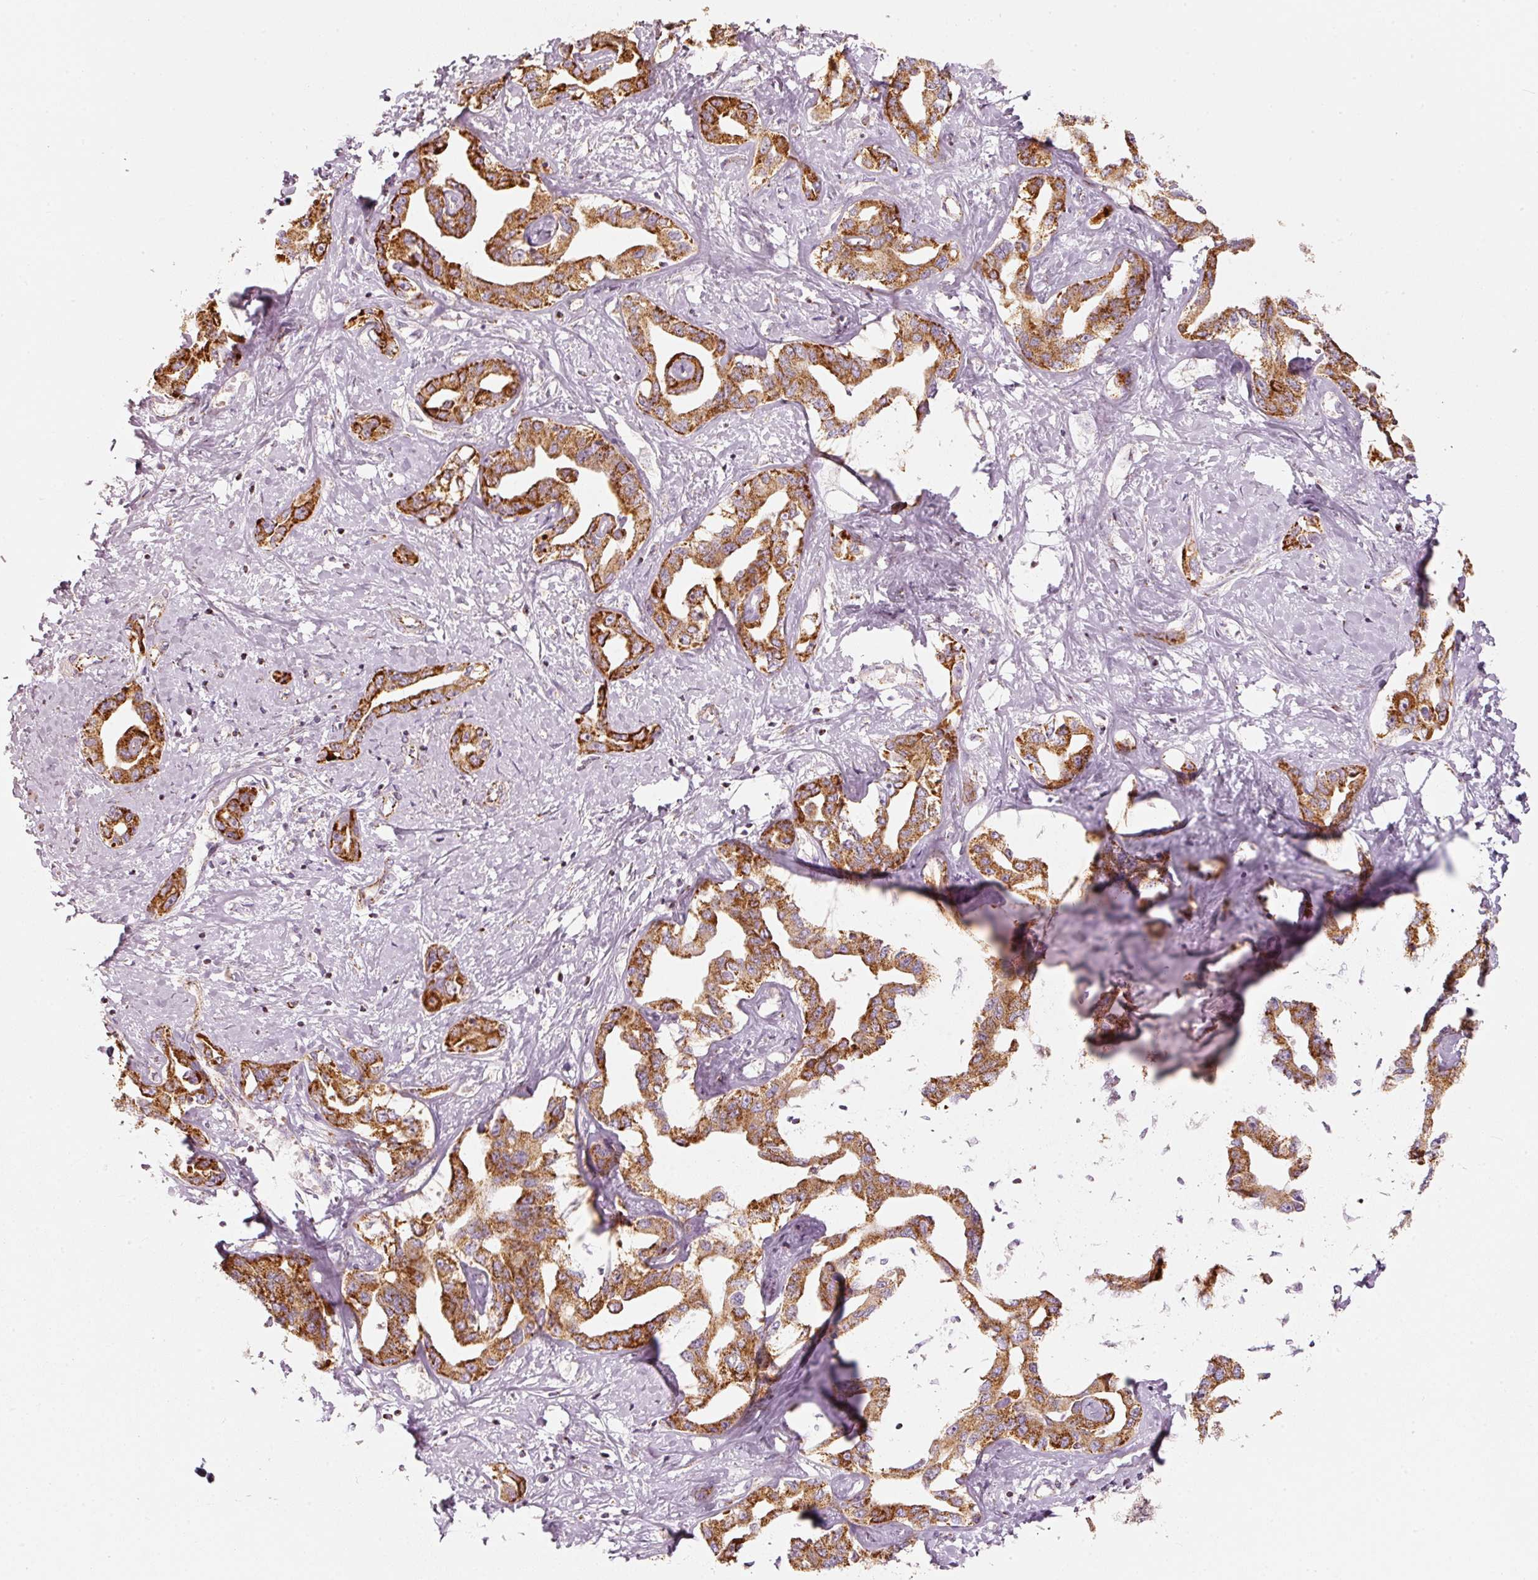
{"staining": {"intensity": "strong", "quantity": ">75%", "location": "cytoplasmic/membranous"}, "tissue": "liver cancer", "cell_type": "Tumor cells", "image_type": "cancer", "snomed": [{"axis": "morphology", "description": "Cholangiocarcinoma"}, {"axis": "topography", "description": "Liver"}], "caption": "Approximately >75% of tumor cells in human liver cholangiocarcinoma reveal strong cytoplasmic/membranous protein expression as visualized by brown immunohistochemical staining.", "gene": "C17orf98", "patient": {"sex": "male", "age": 59}}